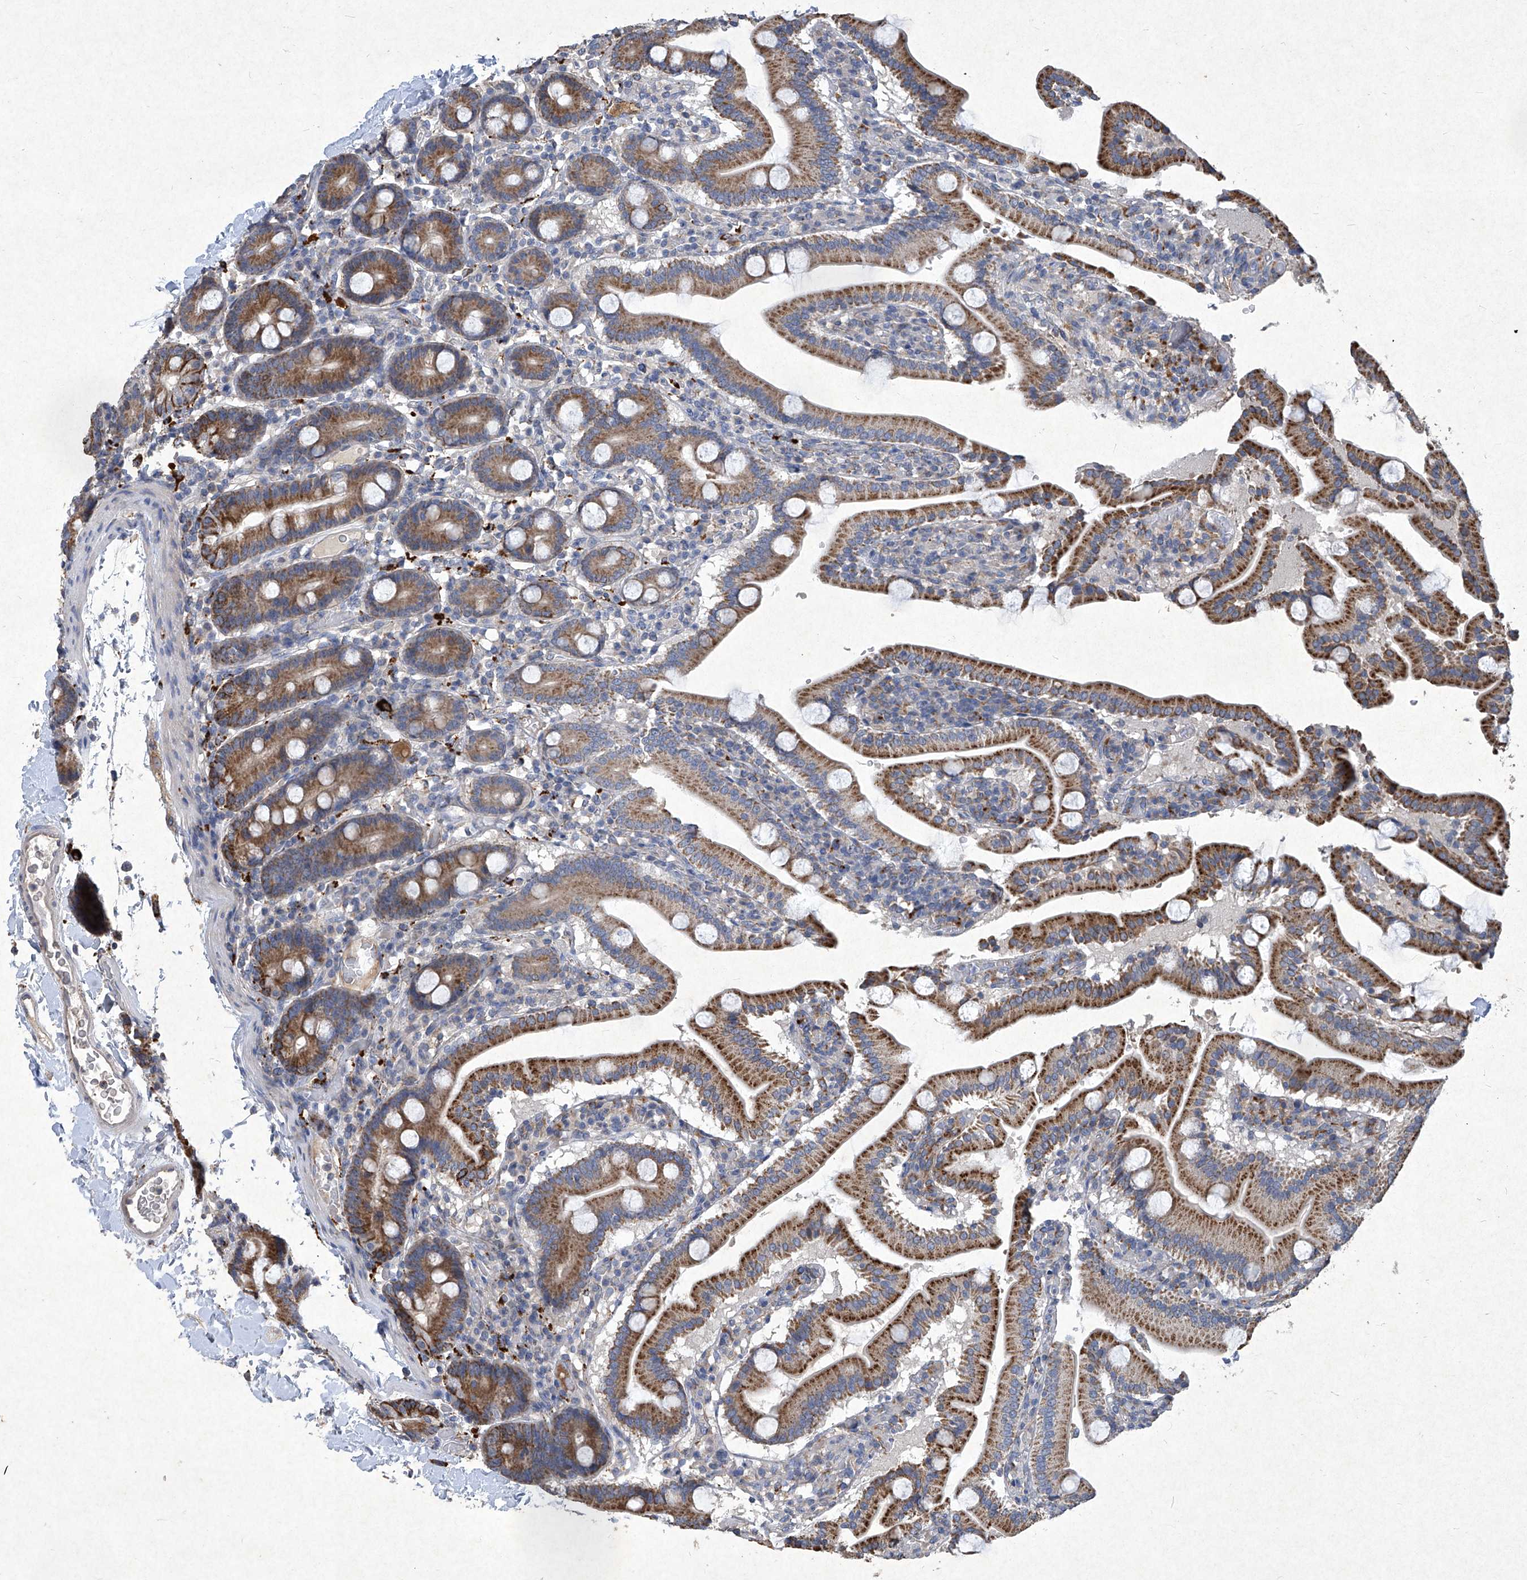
{"staining": {"intensity": "strong", "quantity": ">75%", "location": "cytoplasmic/membranous"}, "tissue": "duodenum", "cell_type": "Glandular cells", "image_type": "normal", "snomed": [{"axis": "morphology", "description": "Normal tissue, NOS"}, {"axis": "topography", "description": "Duodenum"}], "caption": "Glandular cells reveal high levels of strong cytoplasmic/membranous expression in about >75% of cells in benign duodenum.", "gene": "MED16", "patient": {"sex": "male", "age": 55}}